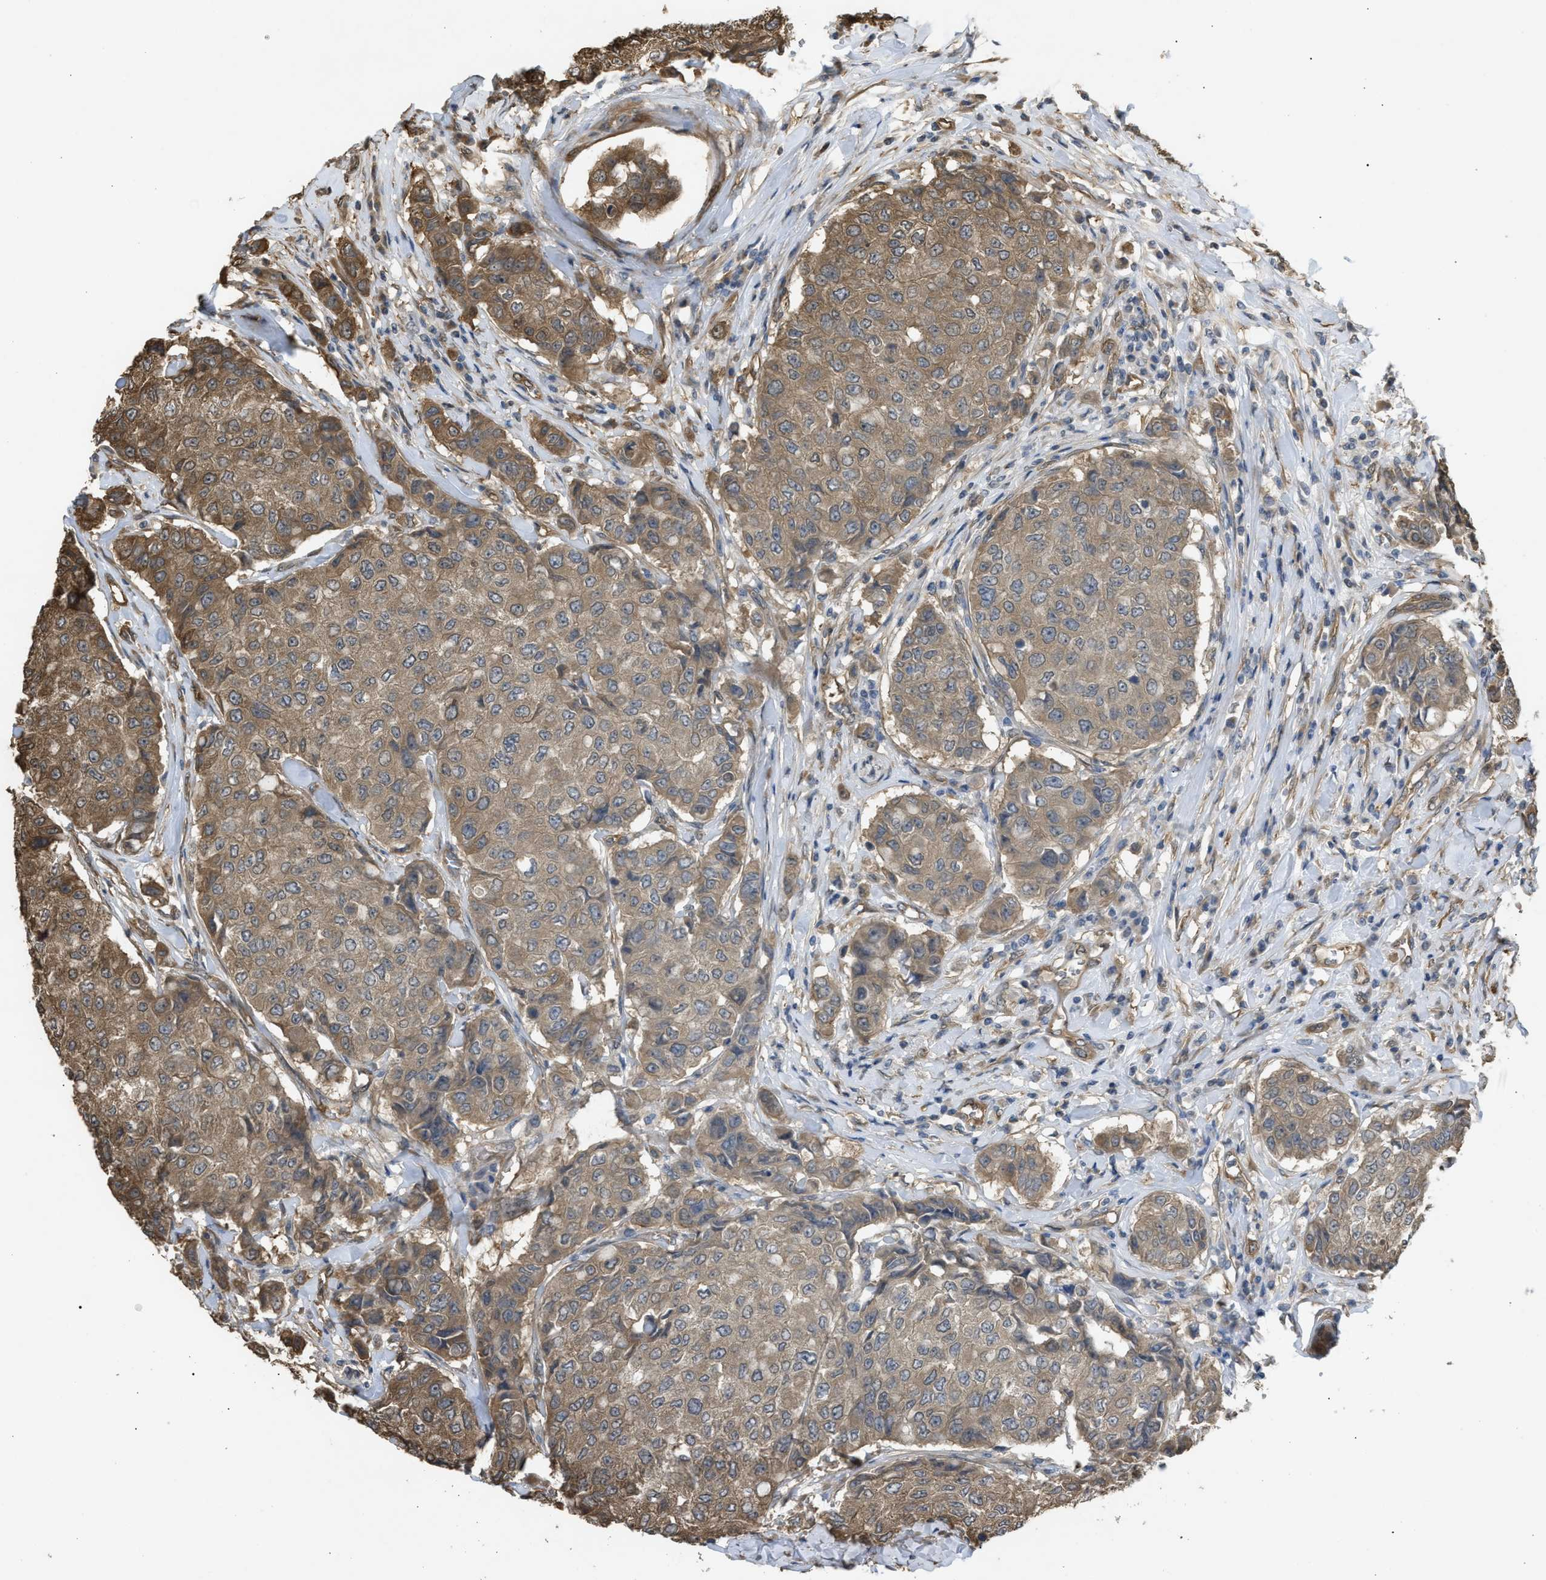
{"staining": {"intensity": "moderate", "quantity": ">75%", "location": "cytoplasmic/membranous"}, "tissue": "breast cancer", "cell_type": "Tumor cells", "image_type": "cancer", "snomed": [{"axis": "morphology", "description": "Duct carcinoma"}, {"axis": "topography", "description": "Breast"}], "caption": "This is an image of immunohistochemistry (IHC) staining of breast cancer (intraductal carcinoma), which shows moderate positivity in the cytoplasmic/membranous of tumor cells.", "gene": "BAG3", "patient": {"sex": "female", "age": 27}}